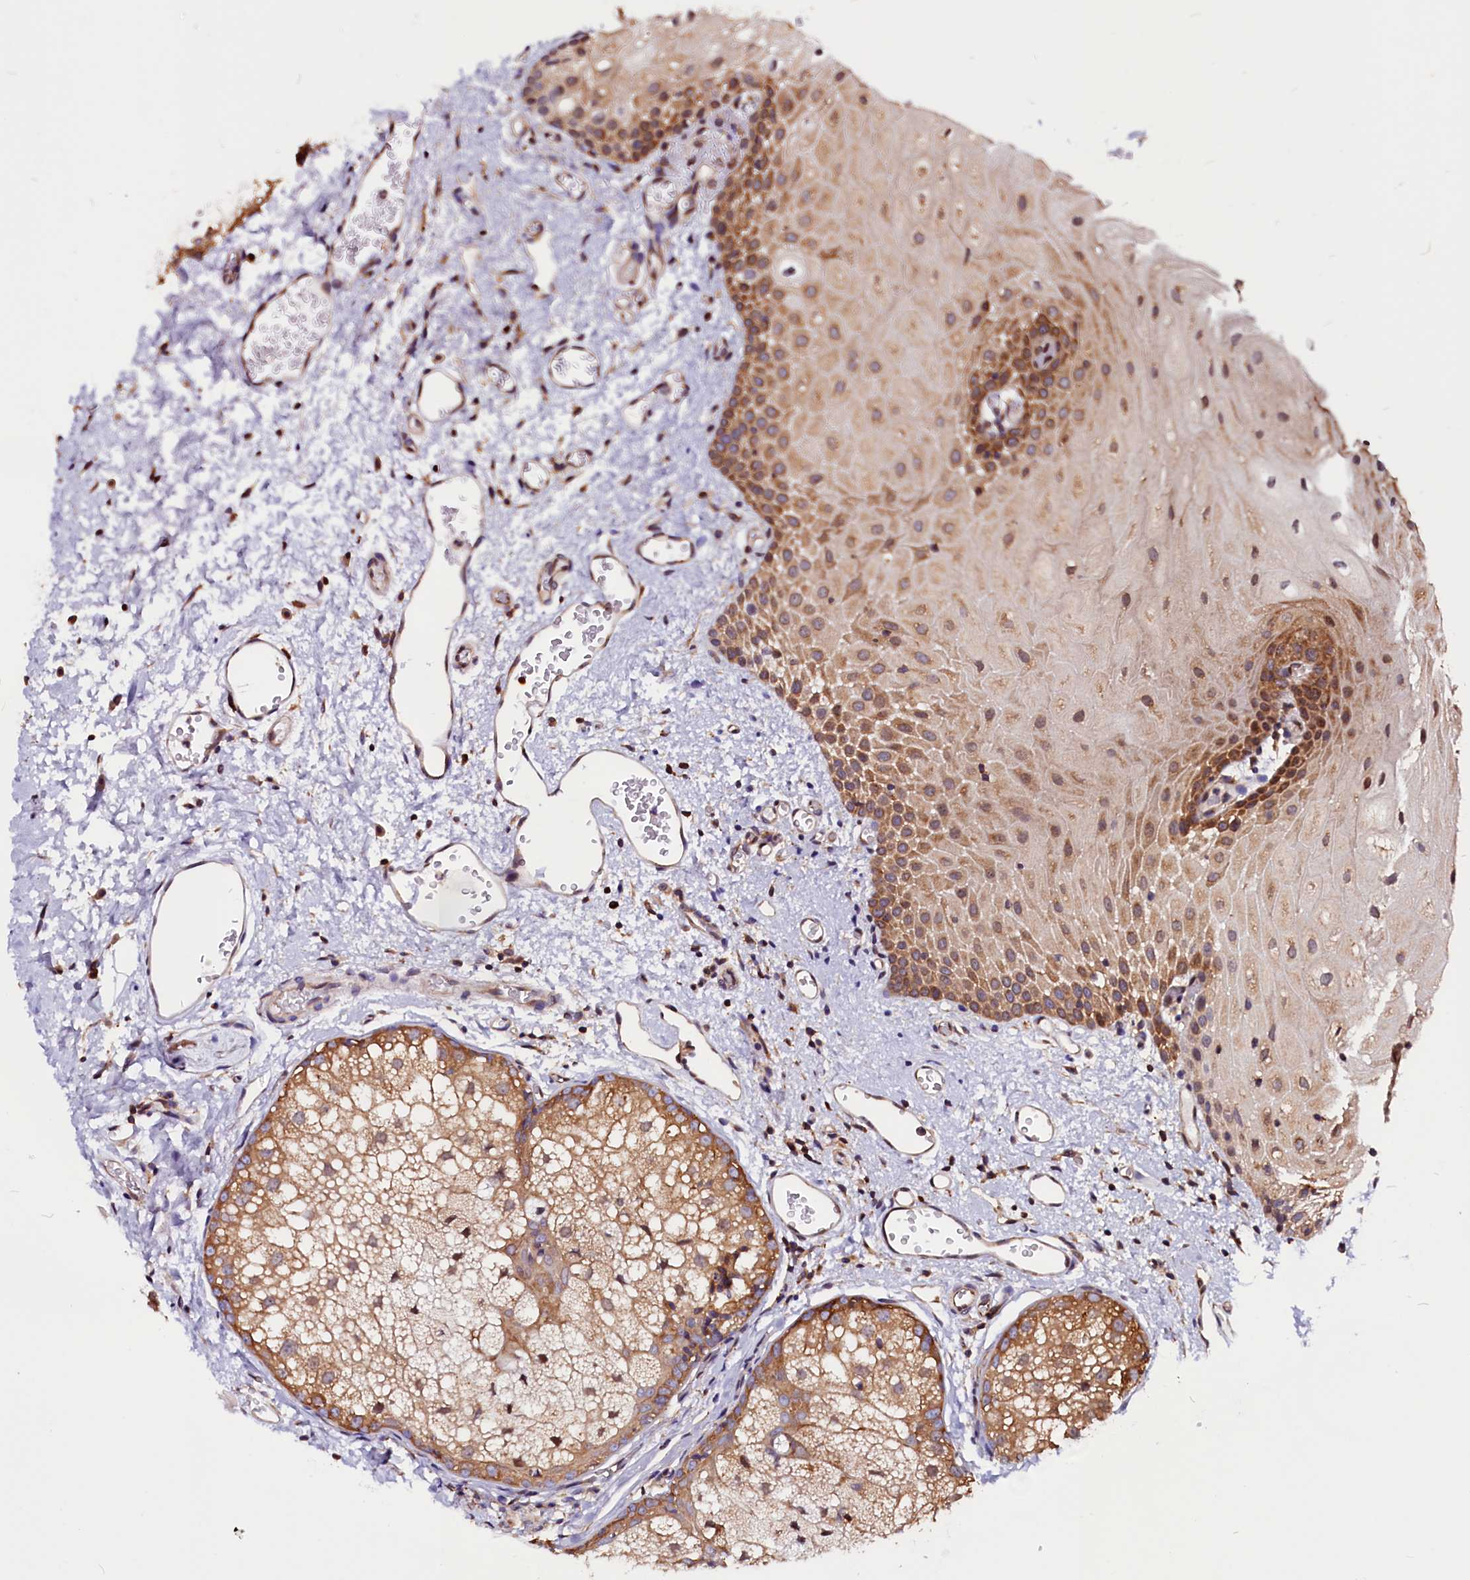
{"staining": {"intensity": "moderate", "quantity": ">75%", "location": "cytoplasmic/membranous"}, "tissue": "oral mucosa", "cell_type": "Squamous epithelial cells", "image_type": "normal", "snomed": [{"axis": "morphology", "description": "Normal tissue, NOS"}, {"axis": "morphology", "description": "Squamous cell carcinoma, NOS"}, {"axis": "topography", "description": "Oral tissue"}, {"axis": "topography", "description": "Head-Neck"}], "caption": "There is medium levels of moderate cytoplasmic/membranous staining in squamous epithelial cells of normal oral mucosa, as demonstrated by immunohistochemical staining (brown color).", "gene": "EIF3G", "patient": {"sex": "female", "age": 70}}